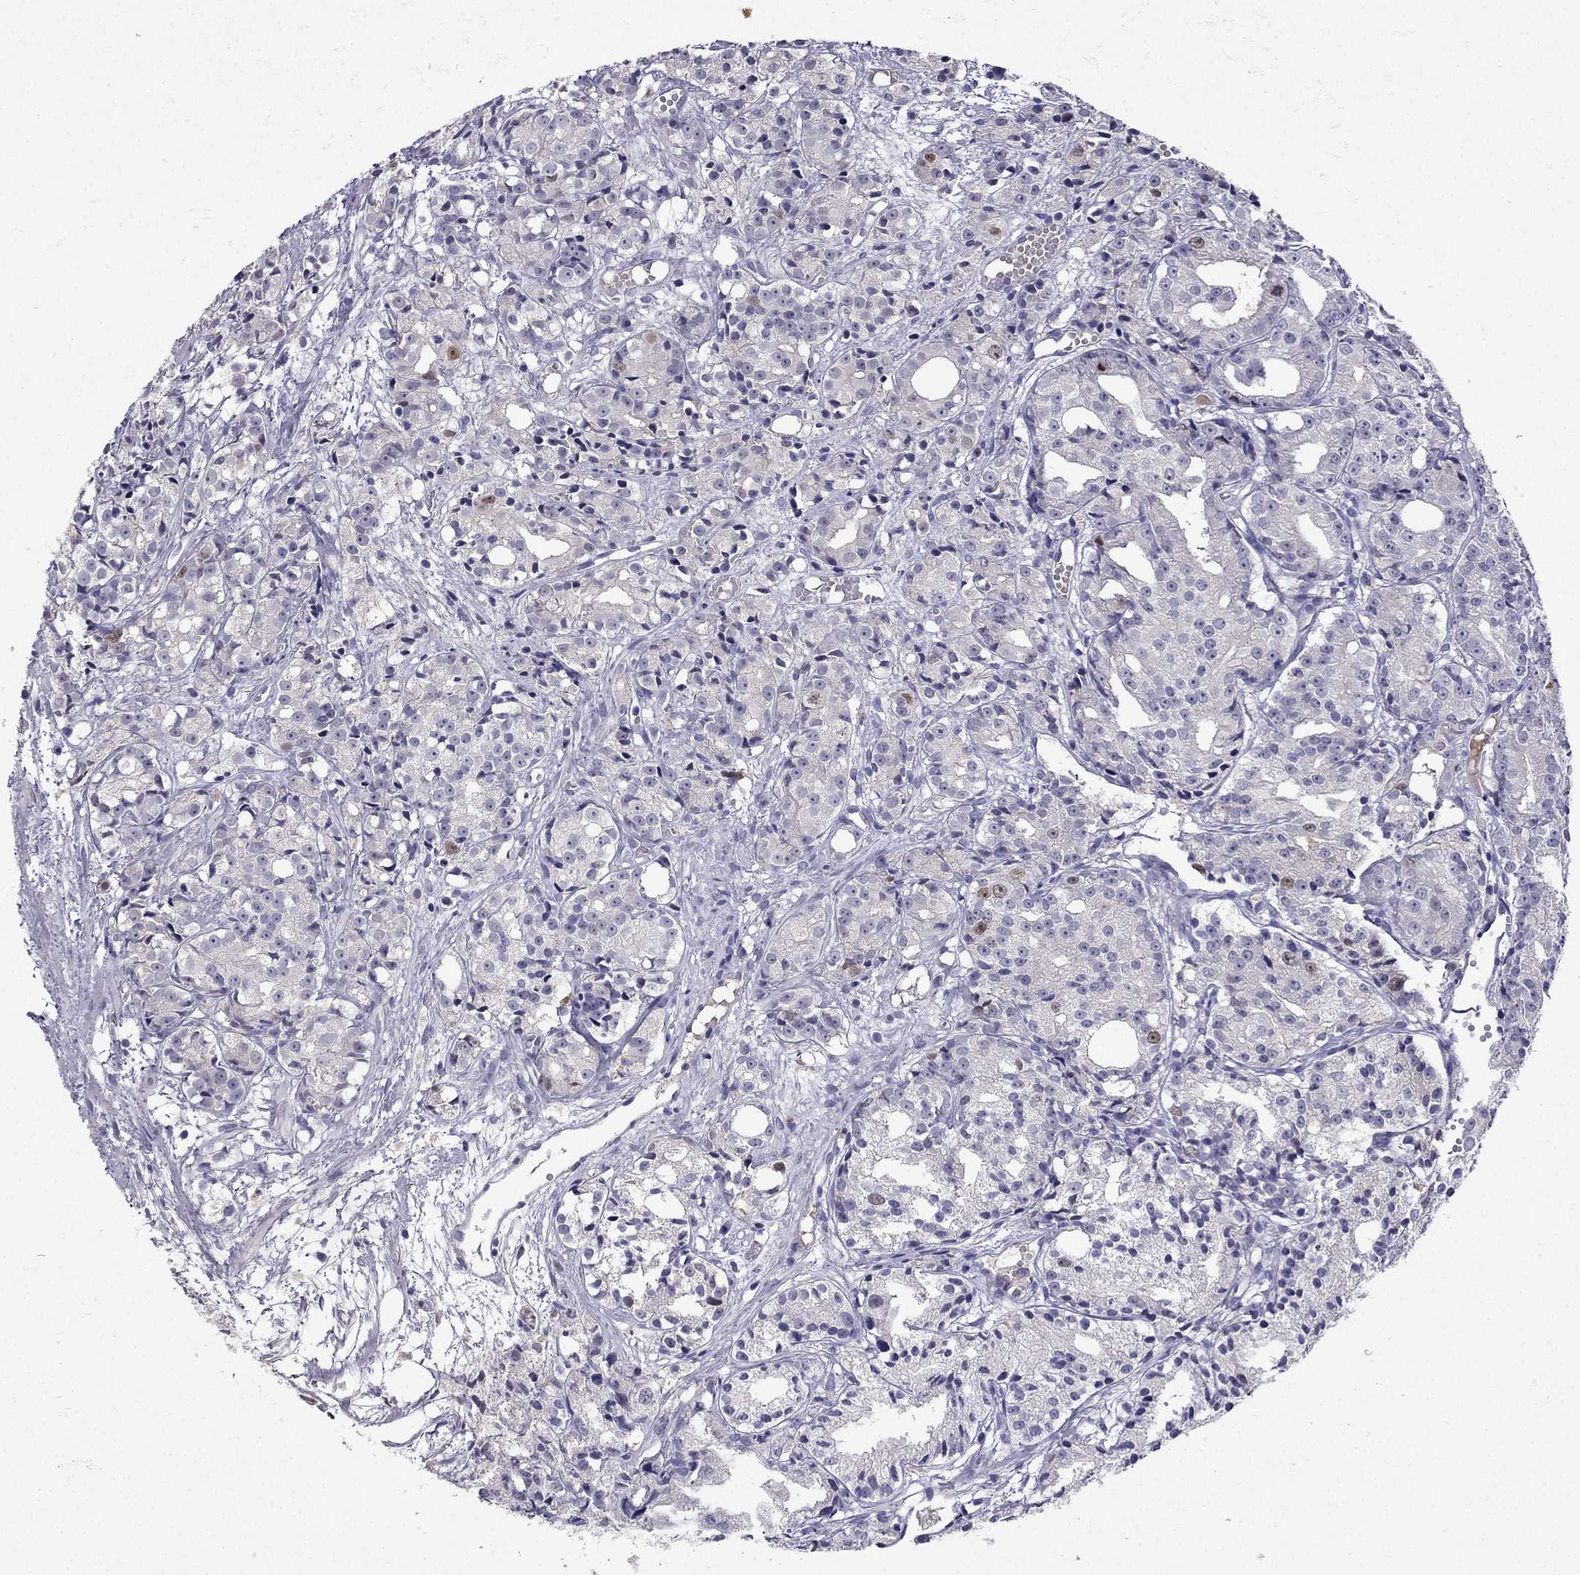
{"staining": {"intensity": "moderate", "quantity": "<25%", "location": "nuclear"}, "tissue": "prostate cancer", "cell_type": "Tumor cells", "image_type": "cancer", "snomed": [{"axis": "morphology", "description": "Adenocarcinoma, Medium grade"}, {"axis": "topography", "description": "Prostate"}], "caption": "A brown stain highlights moderate nuclear positivity of a protein in prostate cancer (adenocarcinoma (medium-grade)) tumor cells. (brown staining indicates protein expression, while blue staining denotes nuclei).", "gene": "UHRF1", "patient": {"sex": "male", "age": 74}}